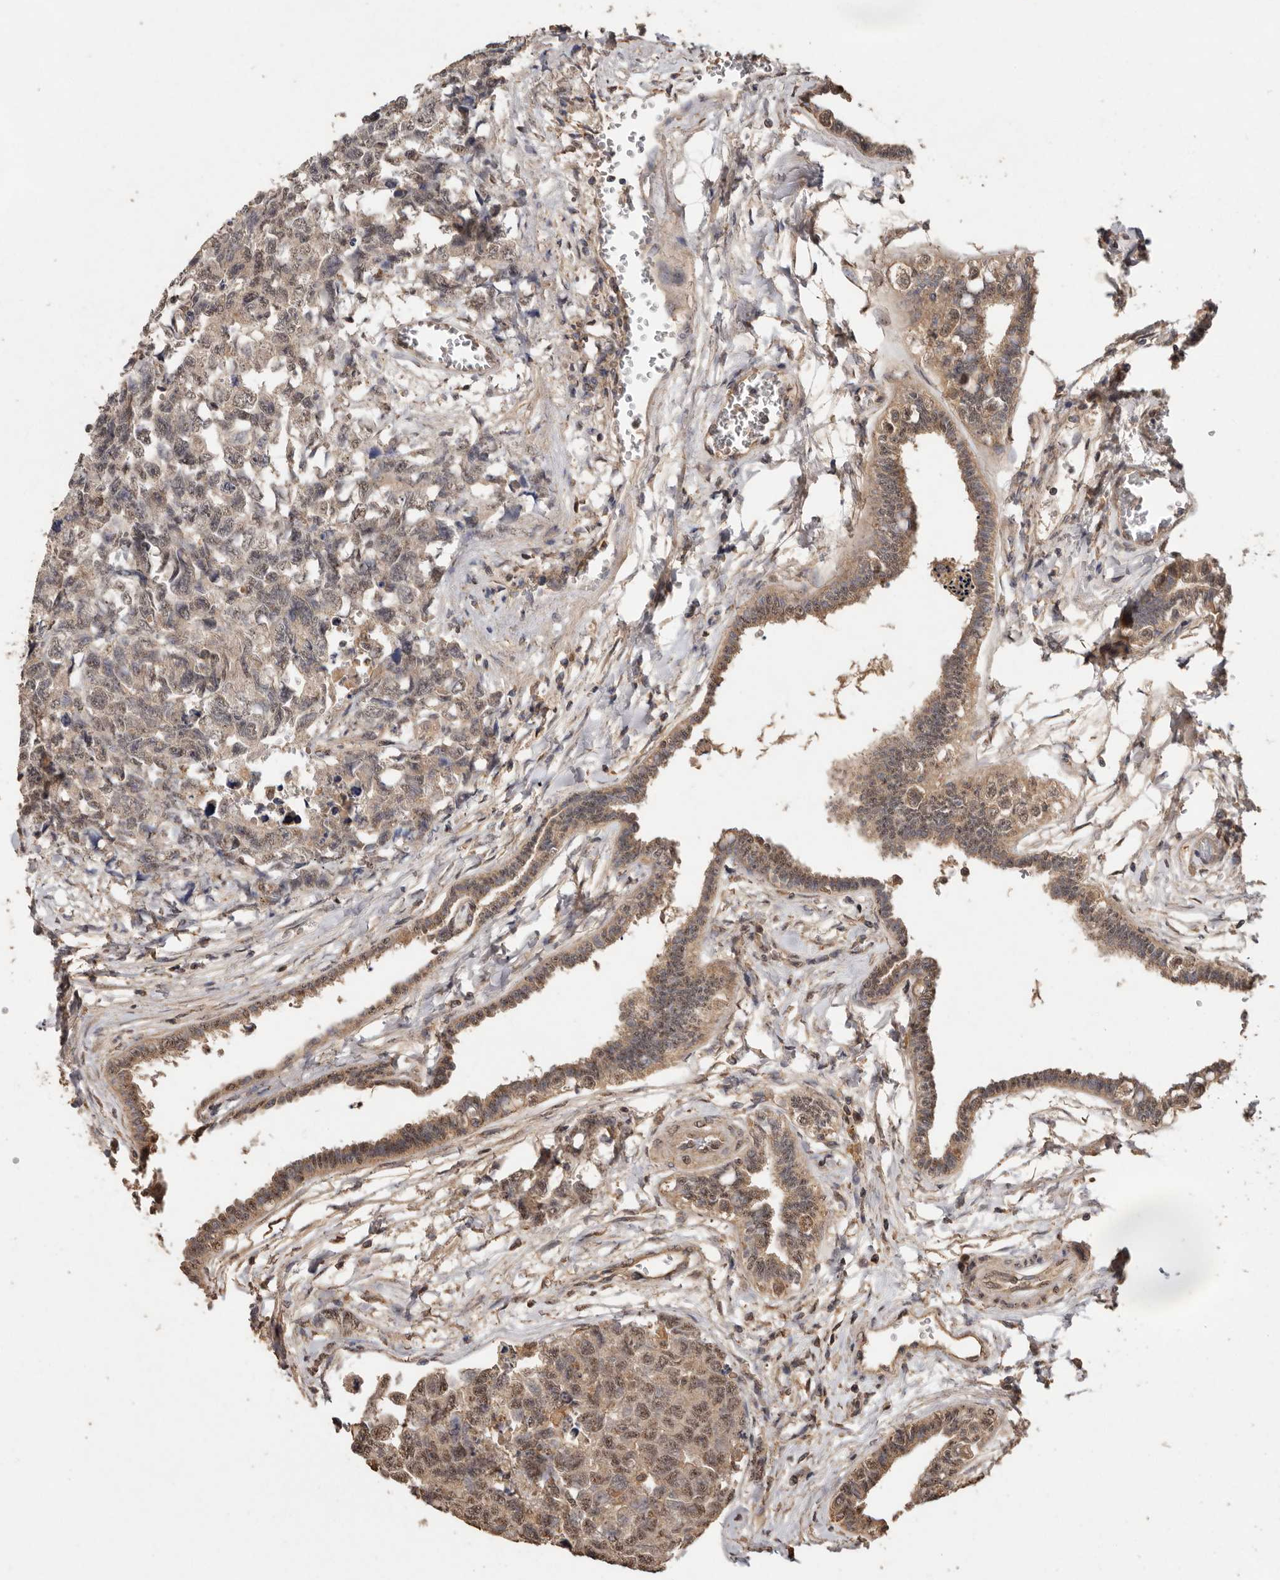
{"staining": {"intensity": "moderate", "quantity": ">75%", "location": "cytoplasmic/membranous,nuclear"}, "tissue": "testis cancer", "cell_type": "Tumor cells", "image_type": "cancer", "snomed": [{"axis": "morphology", "description": "Carcinoma, Embryonal, NOS"}, {"axis": "topography", "description": "Testis"}], "caption": "A brown stain shows moderate cytoplasmic/membranous and nuclear positivity of a protein in testis cancer (embryonal carcinoma) tumor cells.", "gene": "RWDD1", "patient": {"sex": "male", "age": 31}}